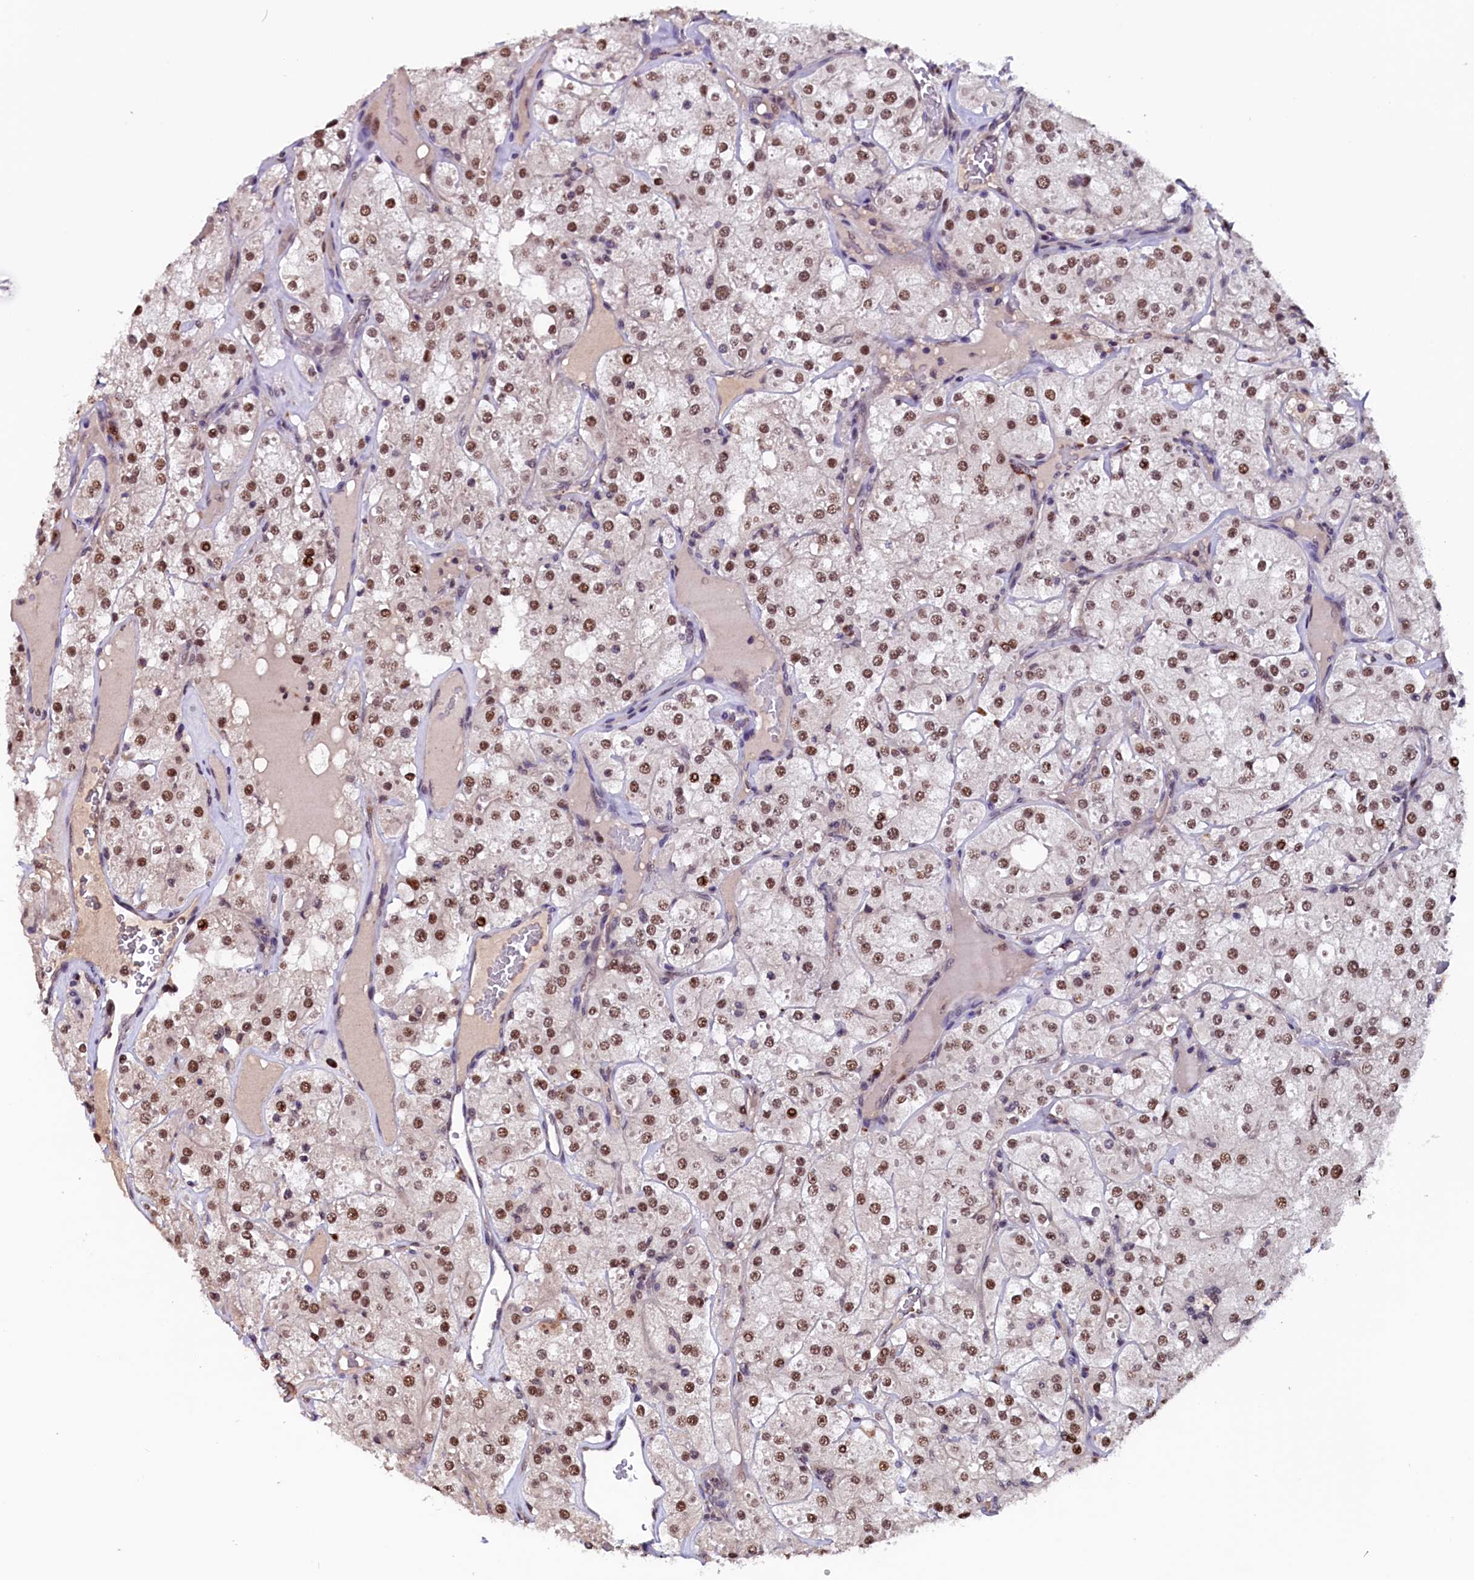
{"staining": {"intensity": "moderate", "quantity": ">75%", "location": "nuclear"}, "tissue": "renal cancer", "cell_type": "Tumor cells", "image_type": "cancer", "snomed": [{"axis": "morphology", "description": "Adenocarcinoma, NOS"}, {"axis": "topography", "description": "Kidney"}], "caption": "A brown stain highlights moderate nuclear positivity of a protein in renal adenocarcinoma tumor cells.", "gene": "RNMT", "patient": {"sex": "male", "age": 77}}